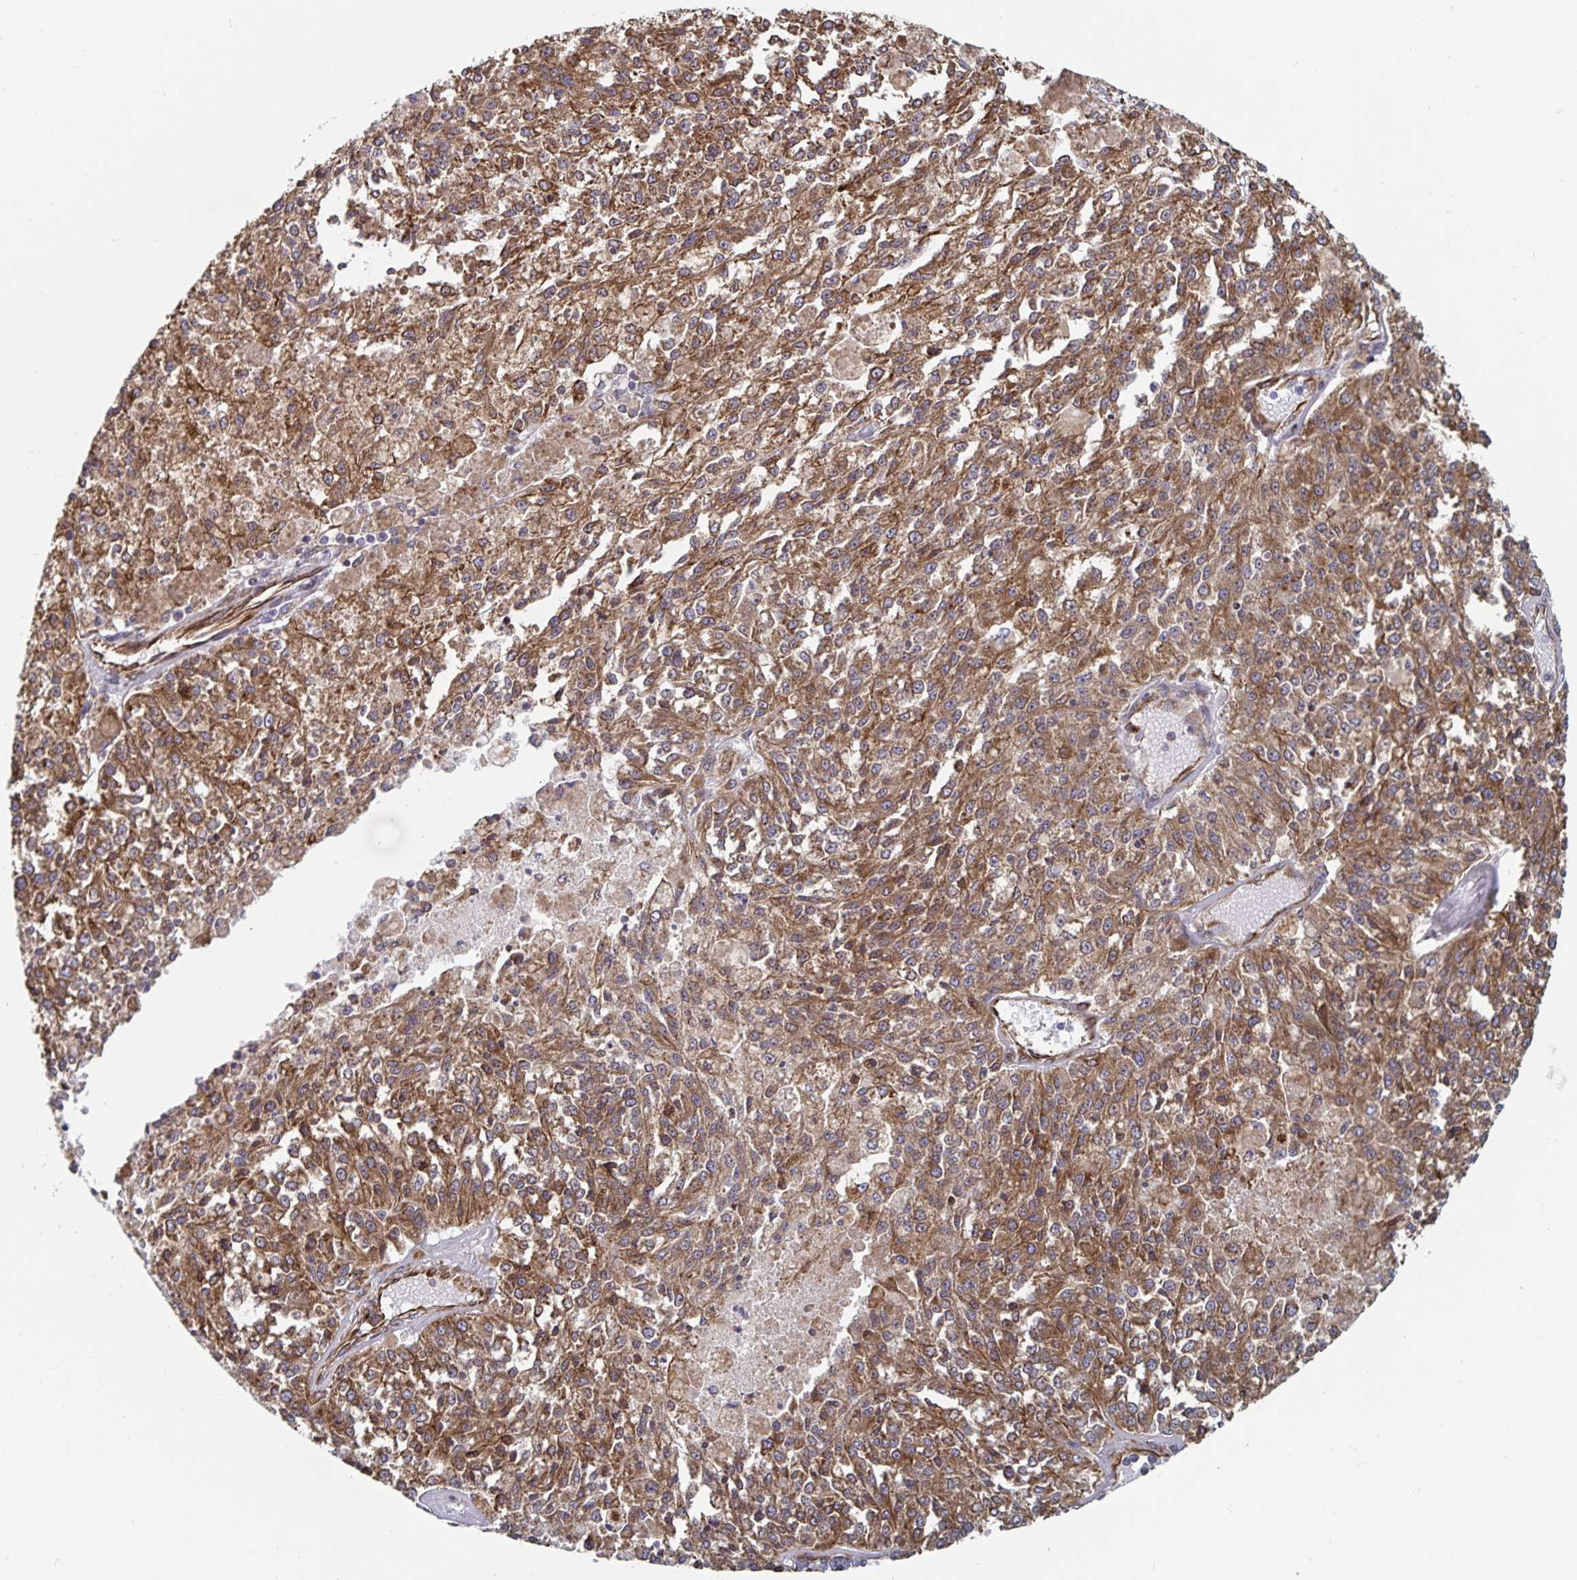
{"staining": {"intensity": "moderate", "quantity": ">75%", "location": "cytoplasmic/membranous"}, "tissue": "melanoma", "cell_type": "Tumor cells", "image_type": "cancer", "snomed": [{"axis": "morphology", "description": "Malignant melanoma, Metastatic site"}, {"axis": "topography", "description": "Lymph node"}], "caption": "This histopathology image shows immunohistochemistry staining of melanoma, with medium moderate cytoplasmic/membranous staining in approximately >75% of tumor cells.", "gene": "BCAP29", "patient": {"sex": "female", "age": 64}}